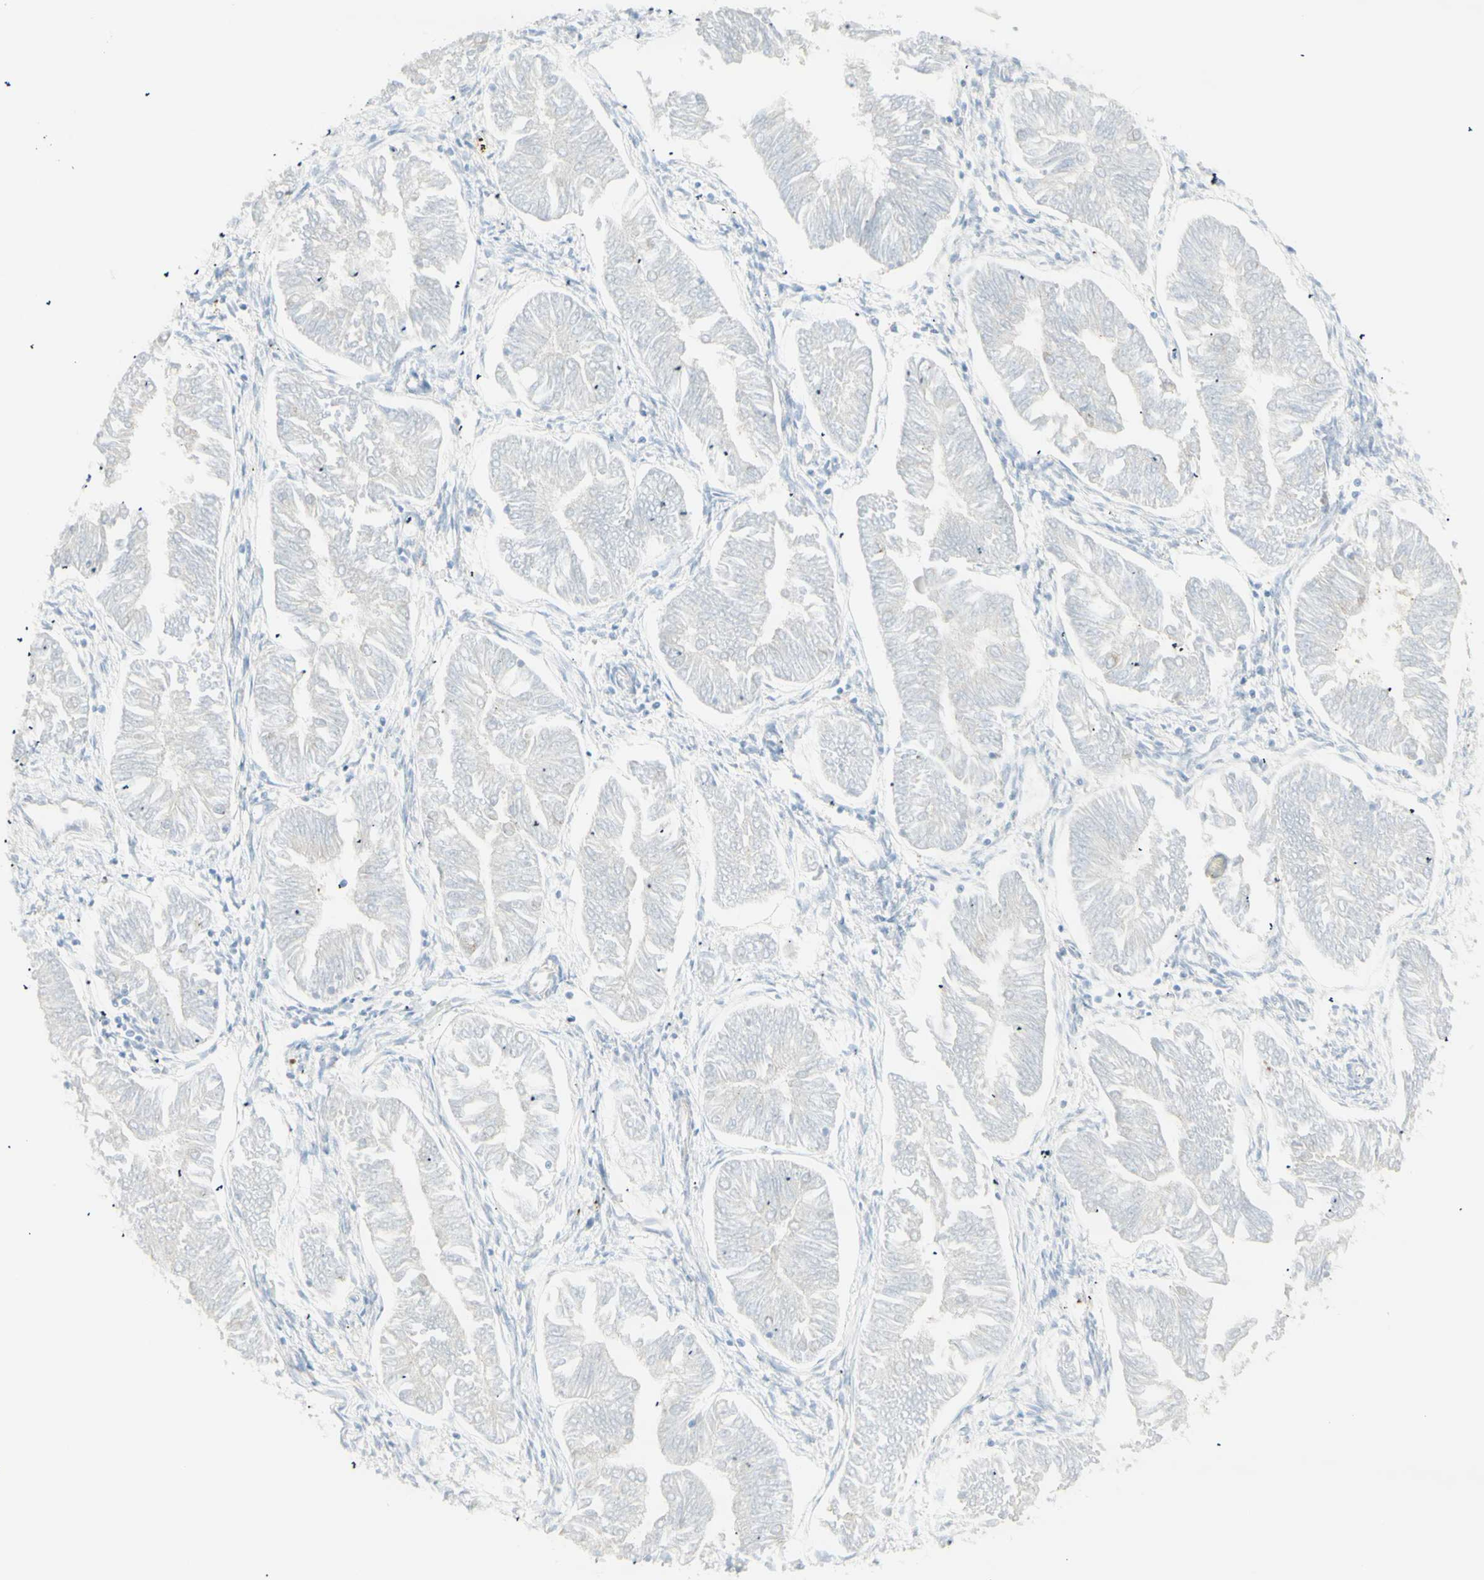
{"staining": {"intensity": "negative", "quantity": "none", "location": "none"}, "tissue": "endometrial cancer", "cell_type": "Tumor cells", "image_type": "cancer", "snomed": [{"axis": "morphology", "description": "Adenocarcinoma, NOS"}, {"axis": "topography", "description": "Endometrium"}], "caption": "IHC histopathology image of neoplastic tissue: human adenocarcinoma (endometrial) stained with DAB (3,3'-diaminobenzidine) displays no significant protein positivity in tumor cells. Nuclei are stained in blue.", "gene": "NDST4", "patient": {"sex": "female", "age": 53}}